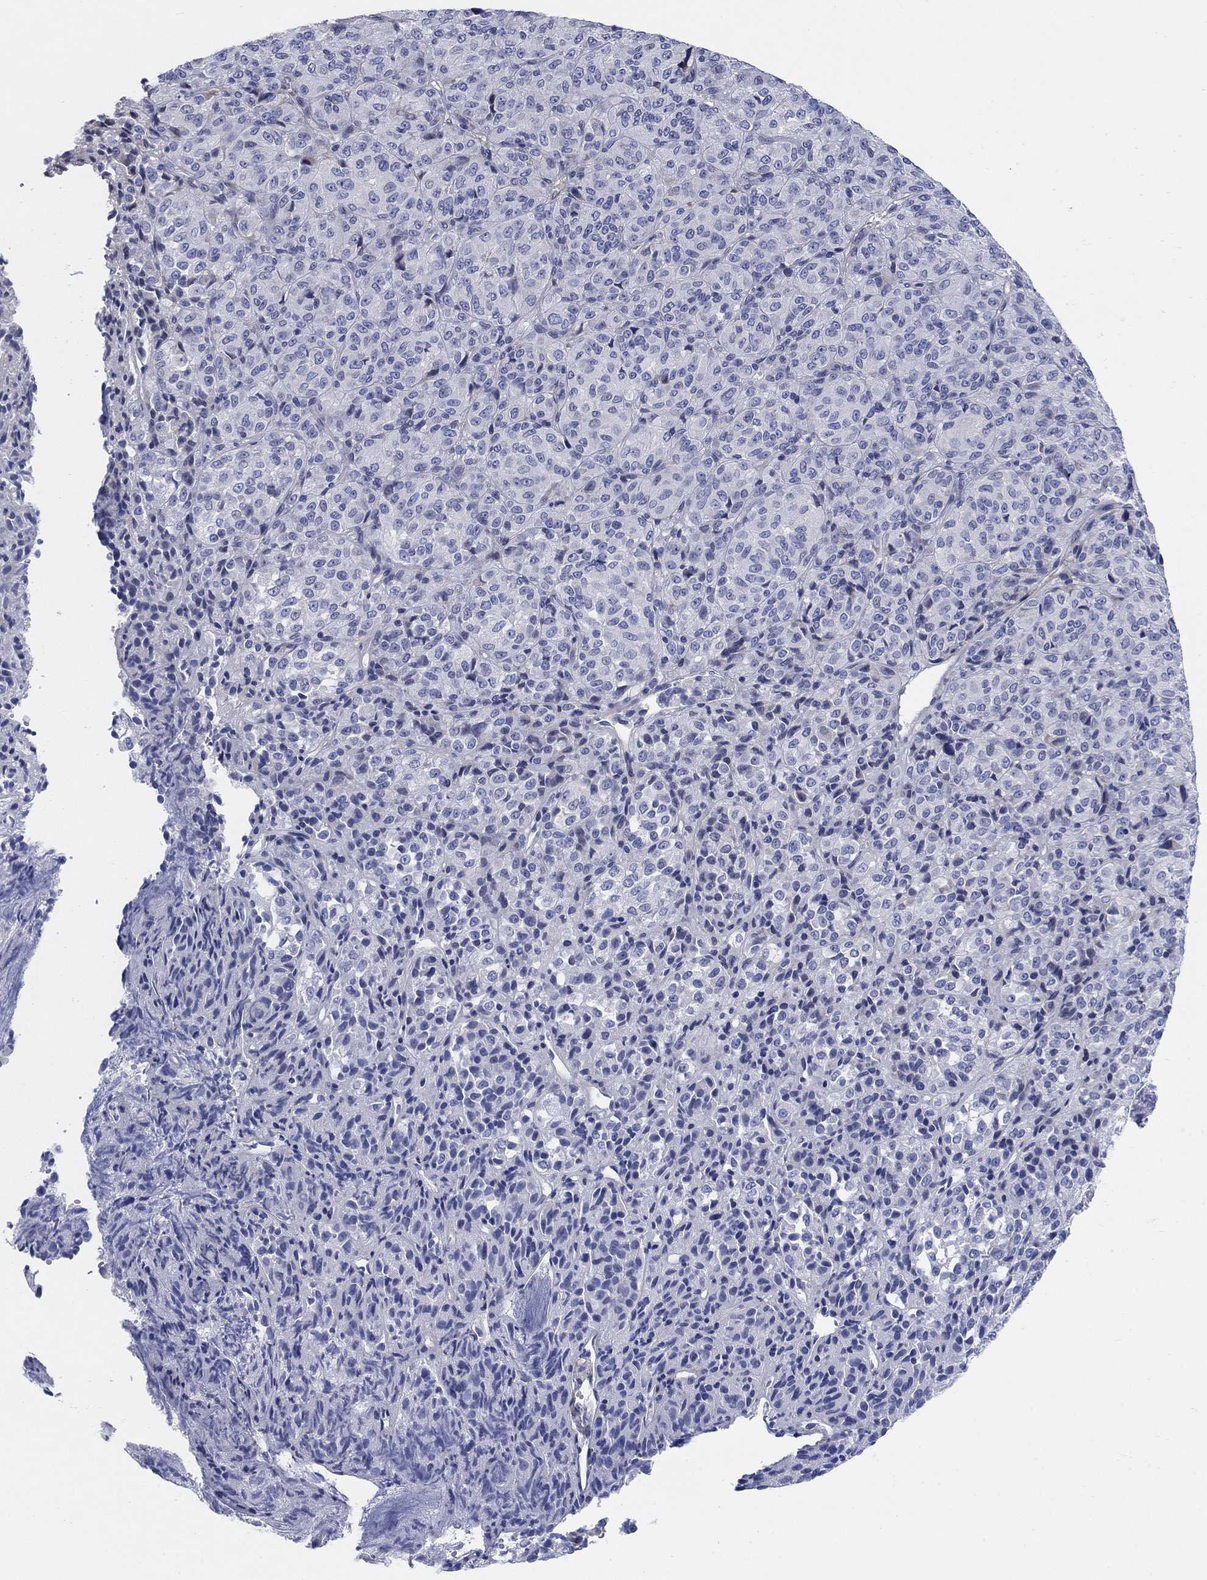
{"staining": {"intensity": "negative", "quantity": "none", "location": "none"}, "tissue": "melanoma", "cell_type": "Tumor cells", "image_type": "cancer", "snomed": [{"axis": "morphology", "description": "Malignant melanoma, Metastatic site"}, {"axis": "topography", "description": "Brain"}], "caption": "This is an immunohistochemistry micrograph of human melanoma. There is no expression in tumor cells.", "gene": "HEATR4", "patient": {"sex": "female", "age": 56}}